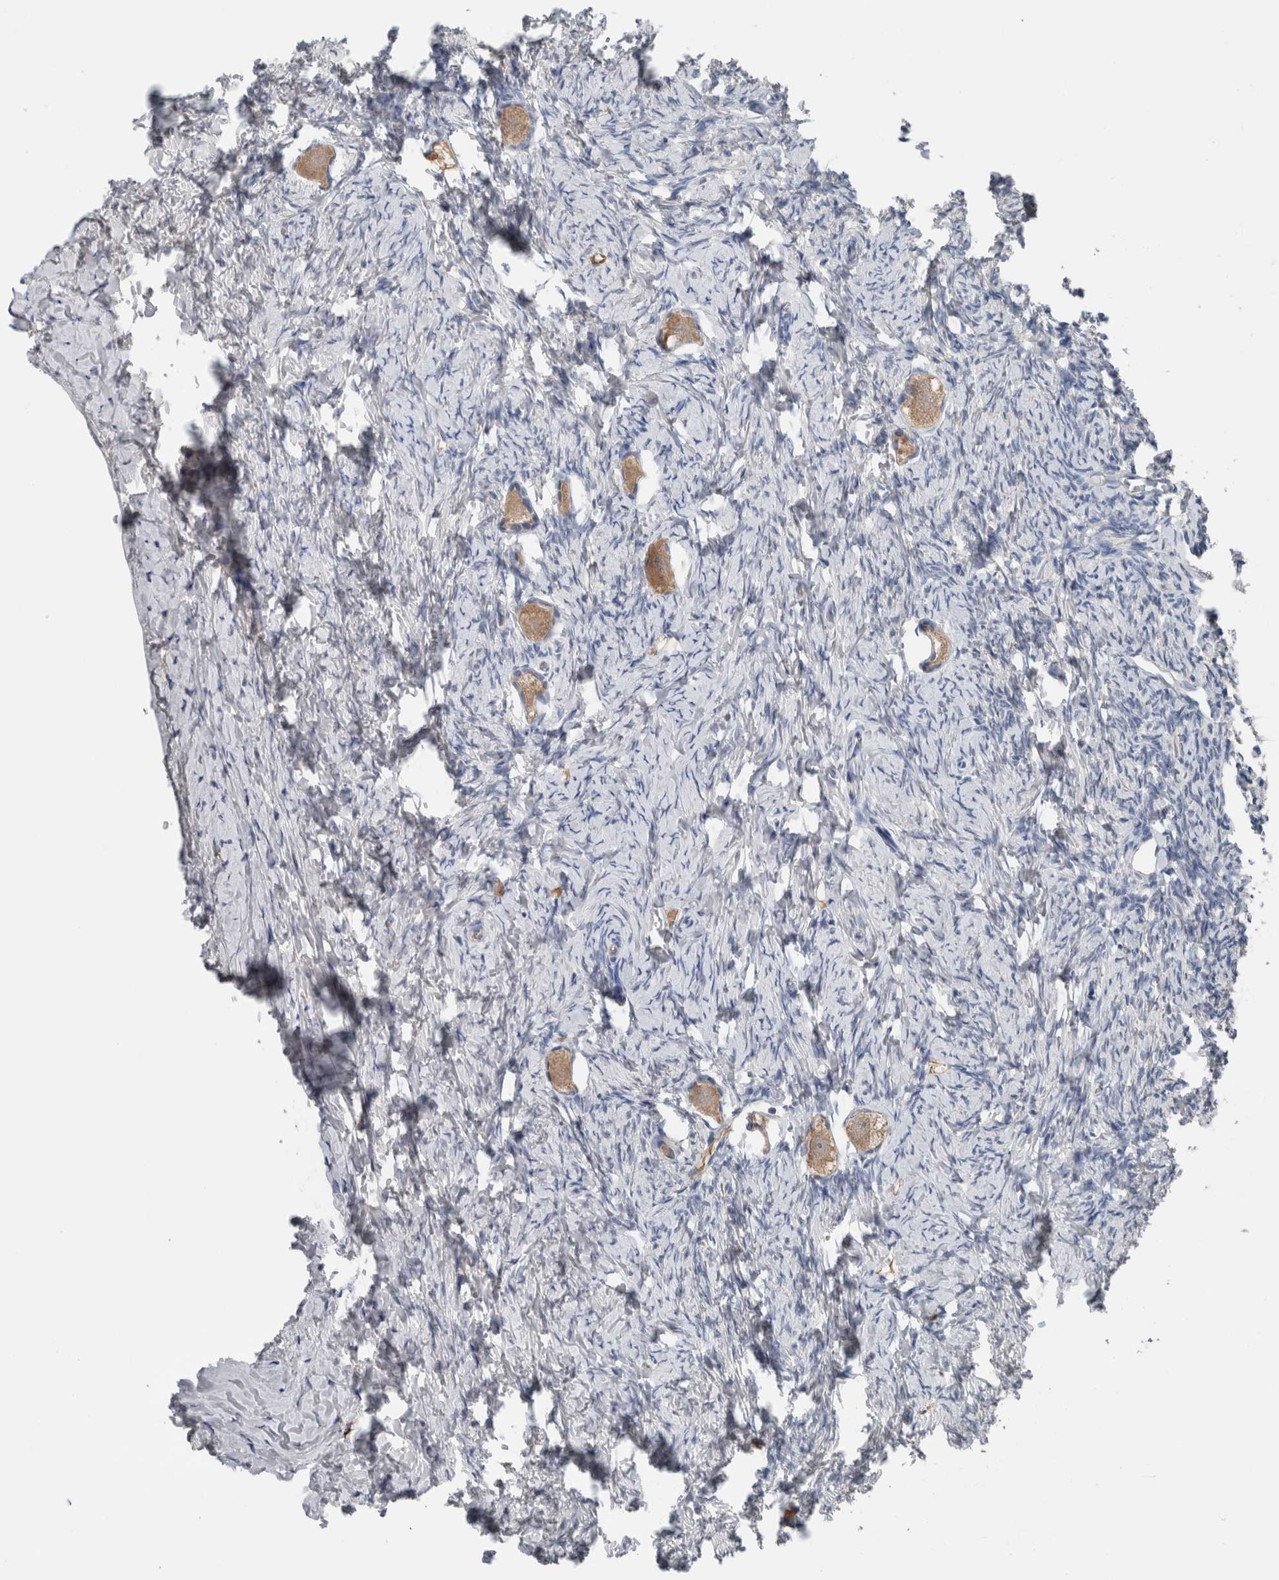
{"staining": {"intensity": "moderate", "quantity": ">75%", "location": "cytoplasmic/membranous"}, "tissue": "ovary", "cell_type": "Follicle cells", "image_type": "normal", "snomed": [{"axis": "morphology", "description": "Normal tissue, NOS"}, {"axis": "topography", "description": "Ovary"}], "caption": "Follicle cells exhibit medium levels of moderate cytoplasmic/membranous staining in approximately >75% of cells in unremarkable human ovary.", "gene": "CRNN", "patient": {"sex": "female", "age": 27}}